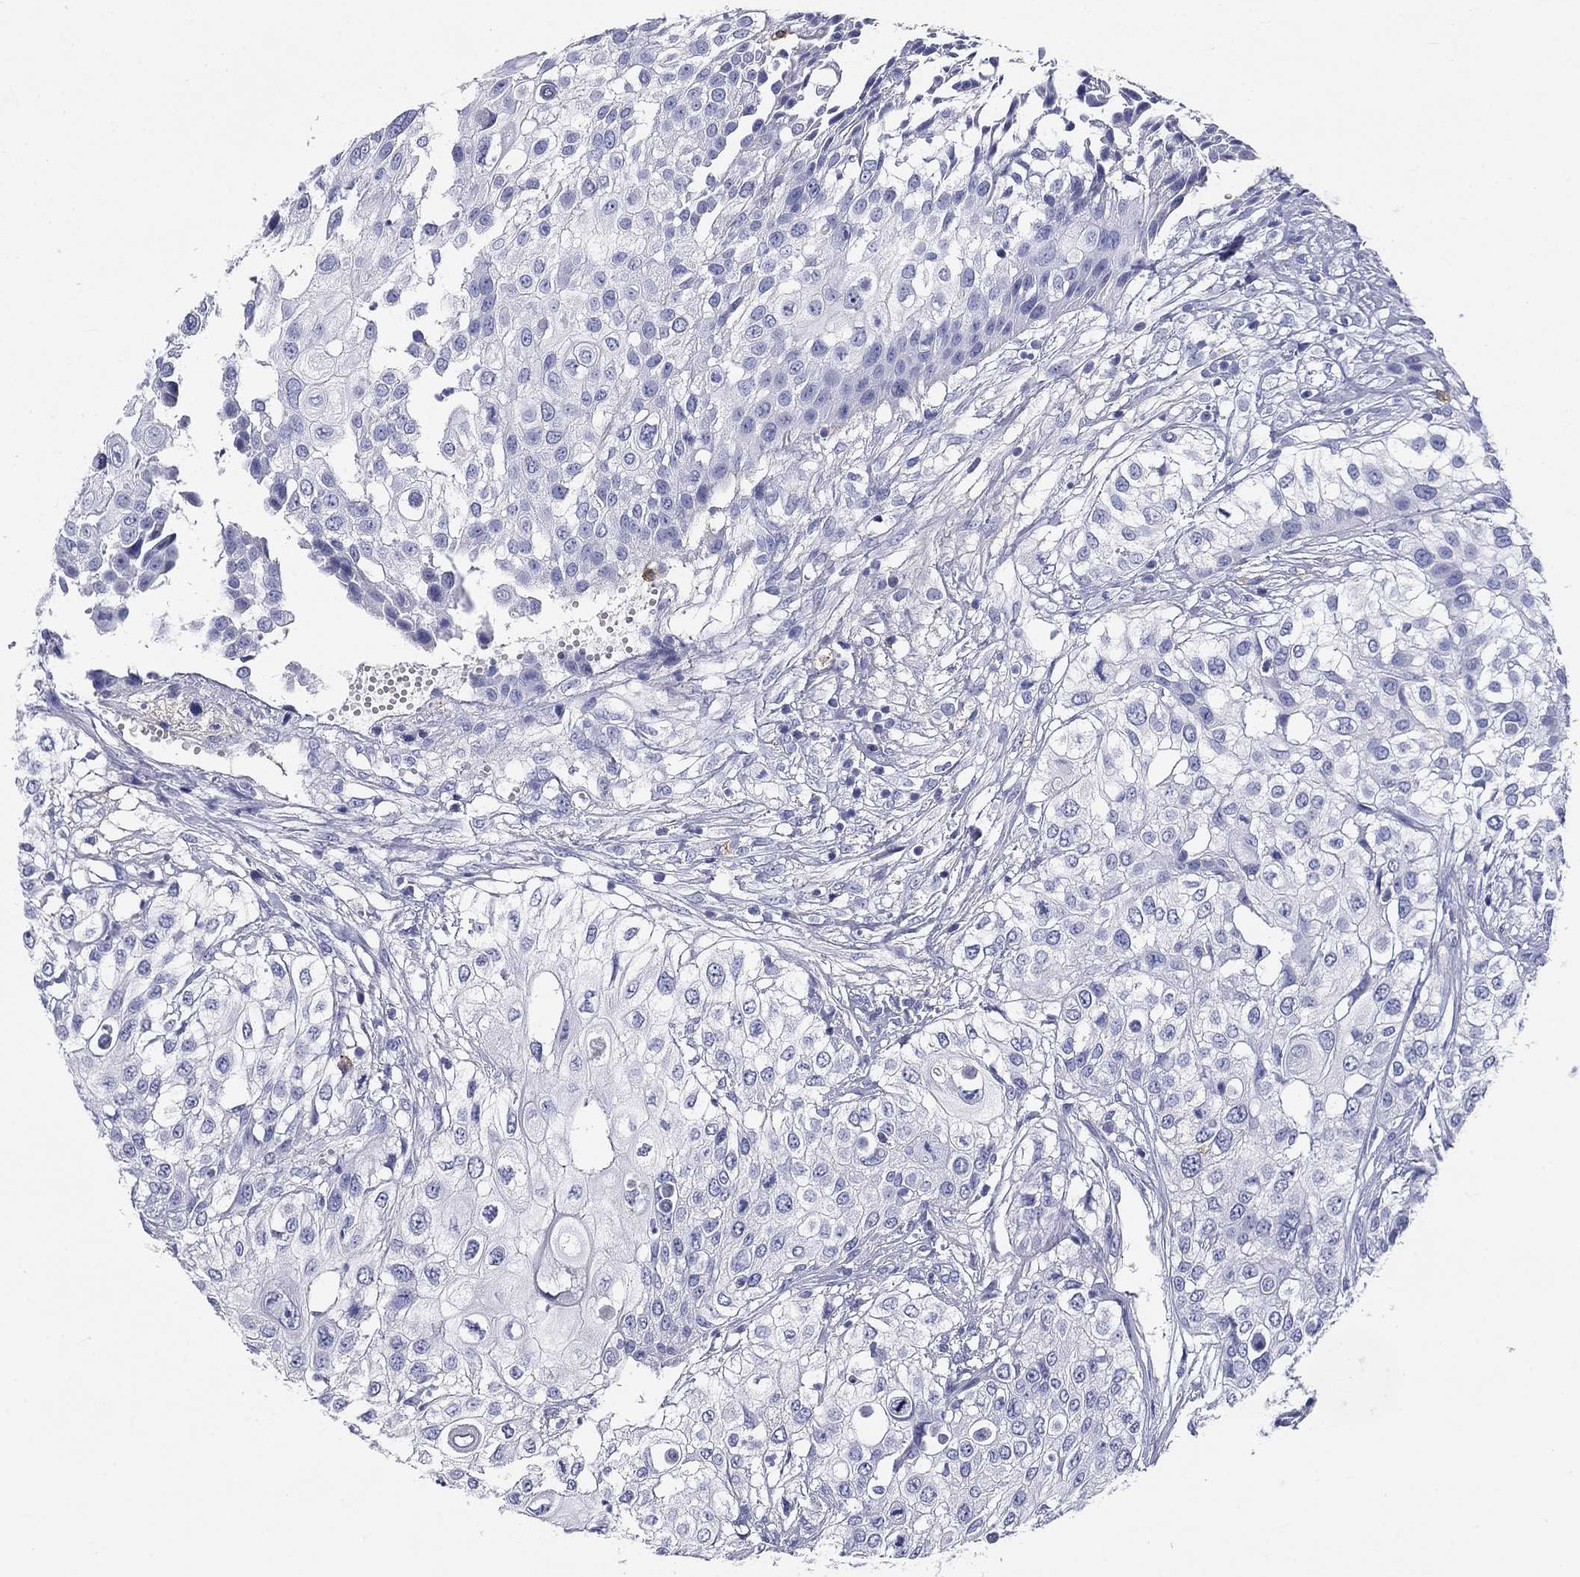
{"staining": {"intensity": "negative", "quantity": "none", "location": "none"}, "tissue": "urothelial cancer", "cell_type": "Tumor cells", "image_type": "cancer", "snomed": [{"axis": "morphology", "description": "Urothelial carcinoma, High grade"}, {"axis": "topography", "description": "Urinary bladder"}], "caption": "Immunohistochemistry (IHC) of human urothelial cancer reveals no positivity in tumor cells.", "gene": "CD40LG", "patient": {"sex": "female", "age": 79}}